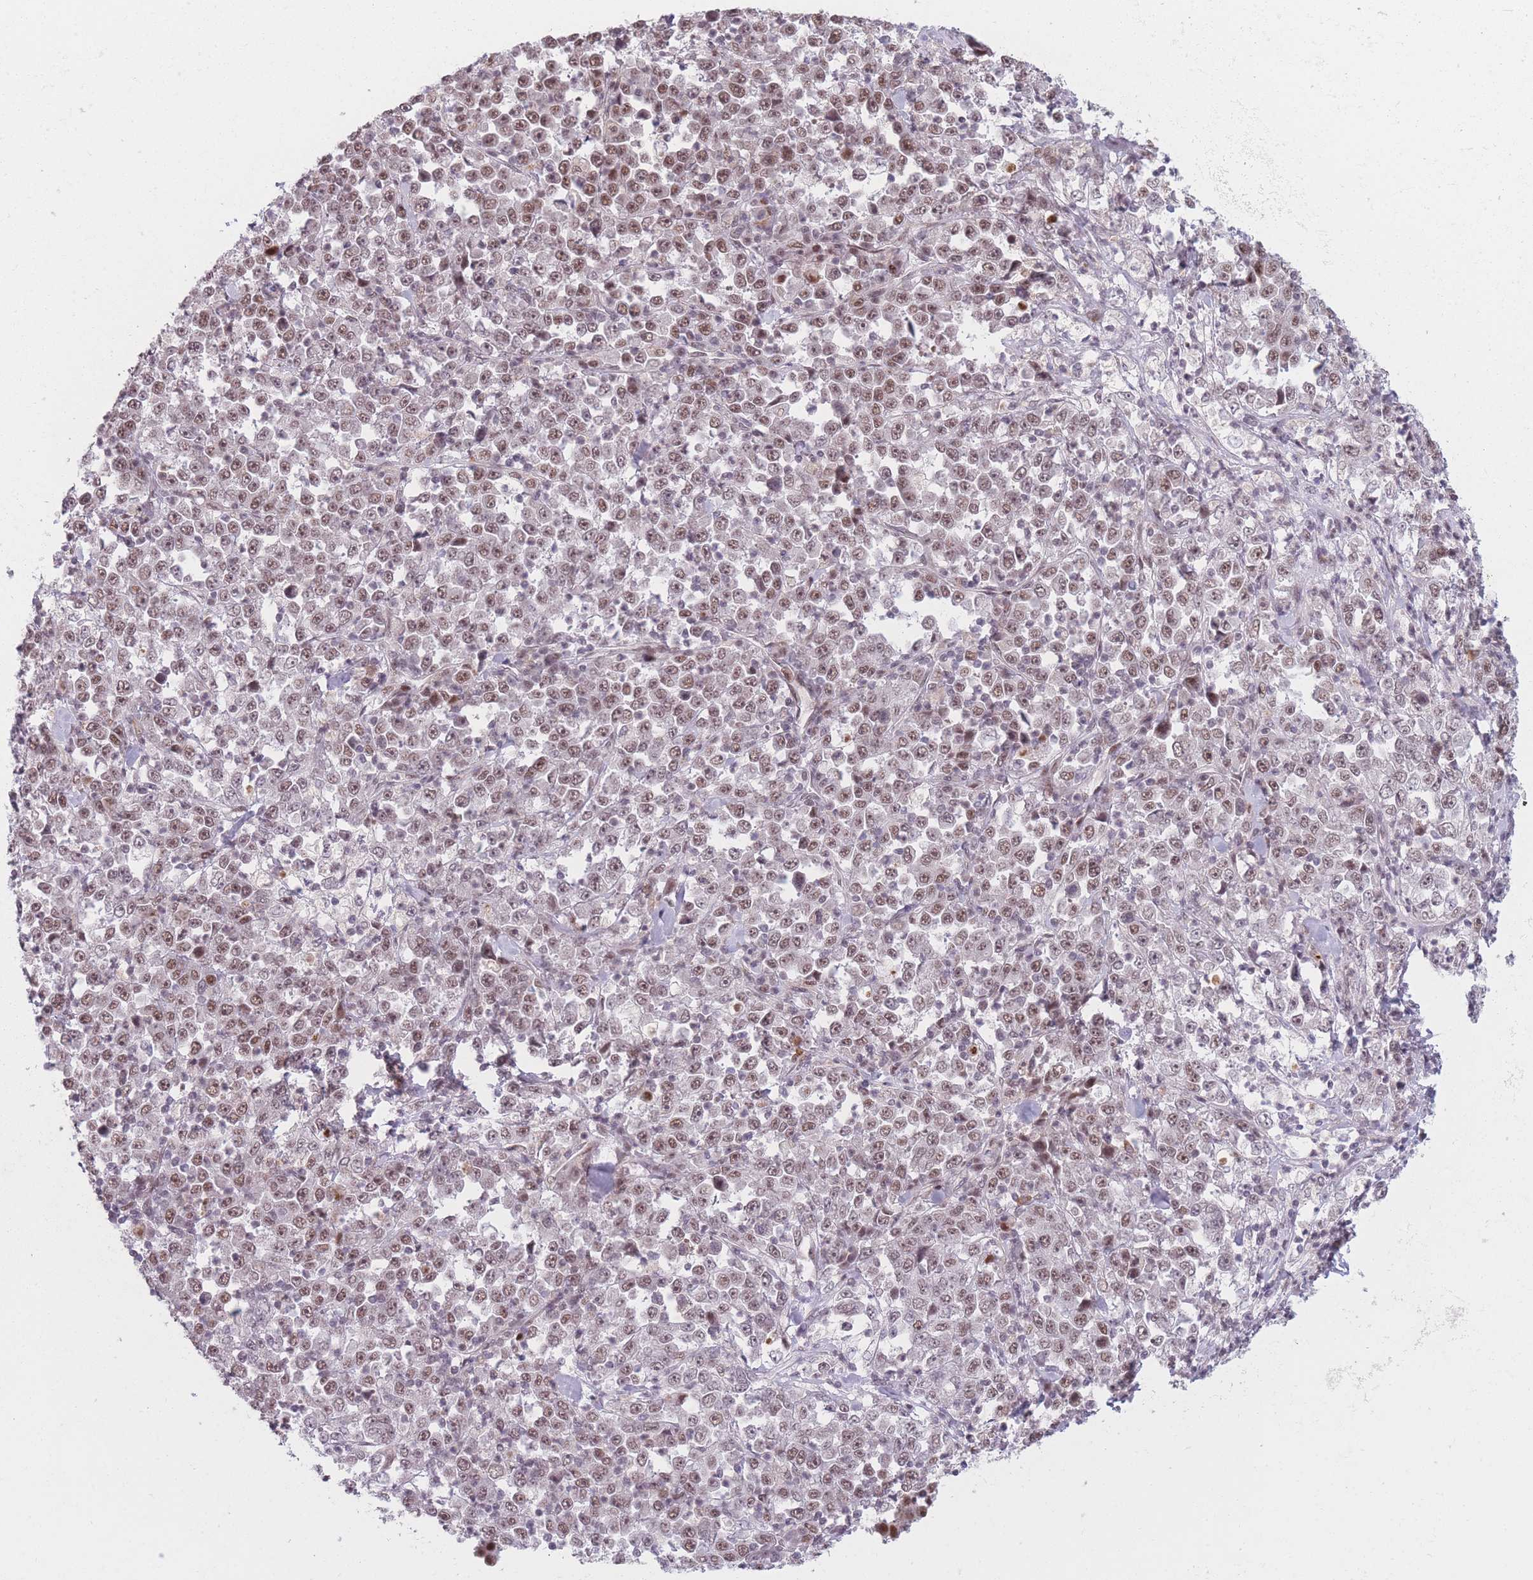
{"staining": {"intensity": "moderate", "quantity": ">75%", "location": "nuclear"}, "tissue": "stomach cancer", "cell_type": "Tumor cells", "image_type": "cancer", "snomed": [{"axis": "morphology", "description": "Normal tissue, NOS"}, {"axis": "morphology", "description": "Adenocarcinoma, NOS"}, {"axis": "topography", "description": "Stomach, upper"}, {"axis": "topography", "description": "Stomach"}], "caption": "Stomach cancer (adenocarcinoma) tissue reveals moderate nuclear expression in approximately >75% of tumor cells, visualized by immunohistochemistry.", "gene": "SUPT6H", "patient": {"sex": "male", "age": 59}}